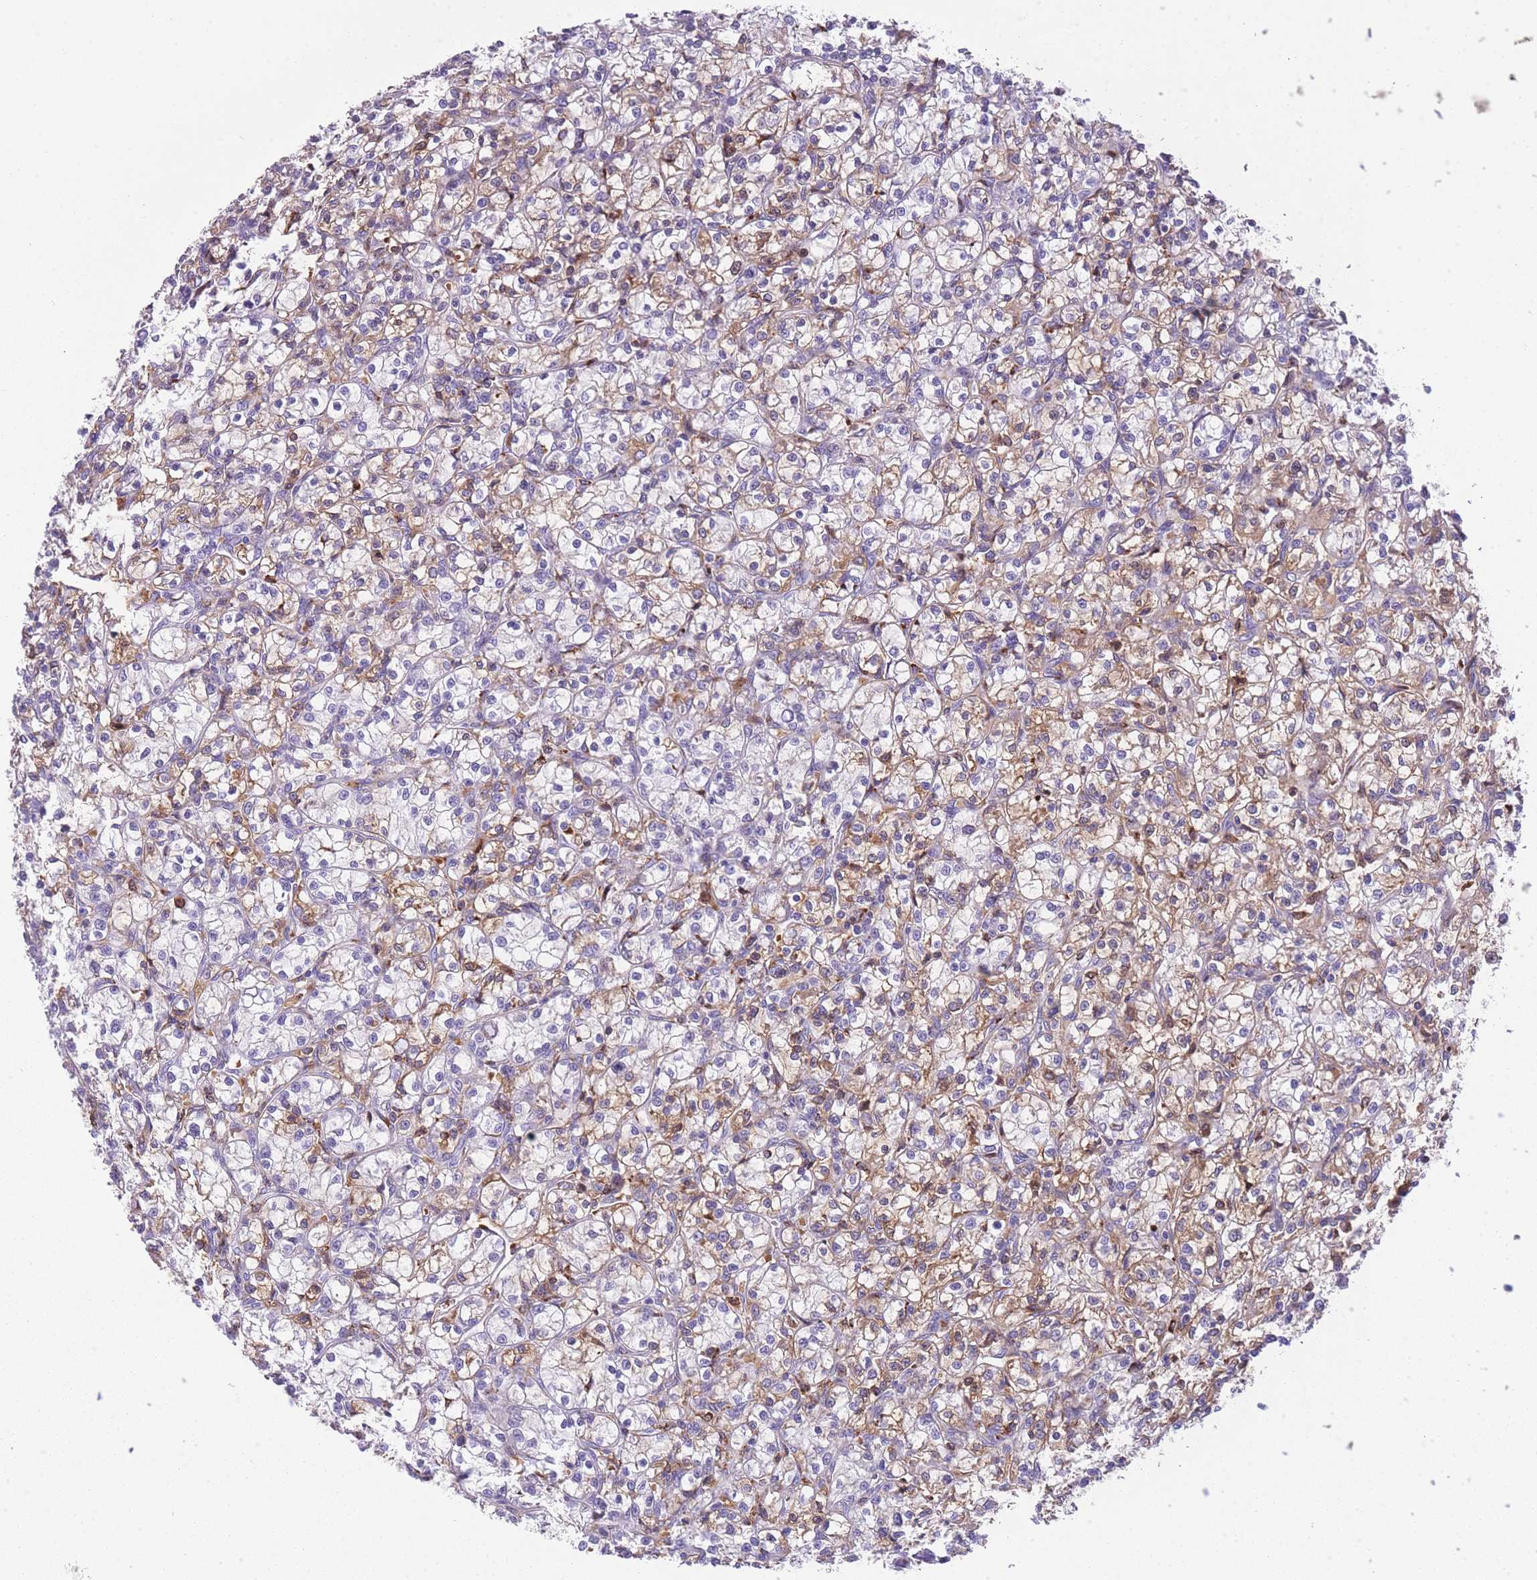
{"staining": {"intensity": "weak", "quantity": "25%-75%", "location": "cytoplasmic/membranous"}, "tissue": "renal cancer", "cell_type": "Tumor cells", "image_type": "cancer", "snomed": [{"axis": "morphology", "description": "Adenocarcinoma, NOS"}, {"axis": "topography", "description": "Kidney"}], "caption": "Protein analysis of renal cancer tissue reveals weak cytoplasmic/membranous positivity in about 25%-75% of tumor cells.", "gene": "GNAT1", "patient": {"sex": "female", "age": 59}}